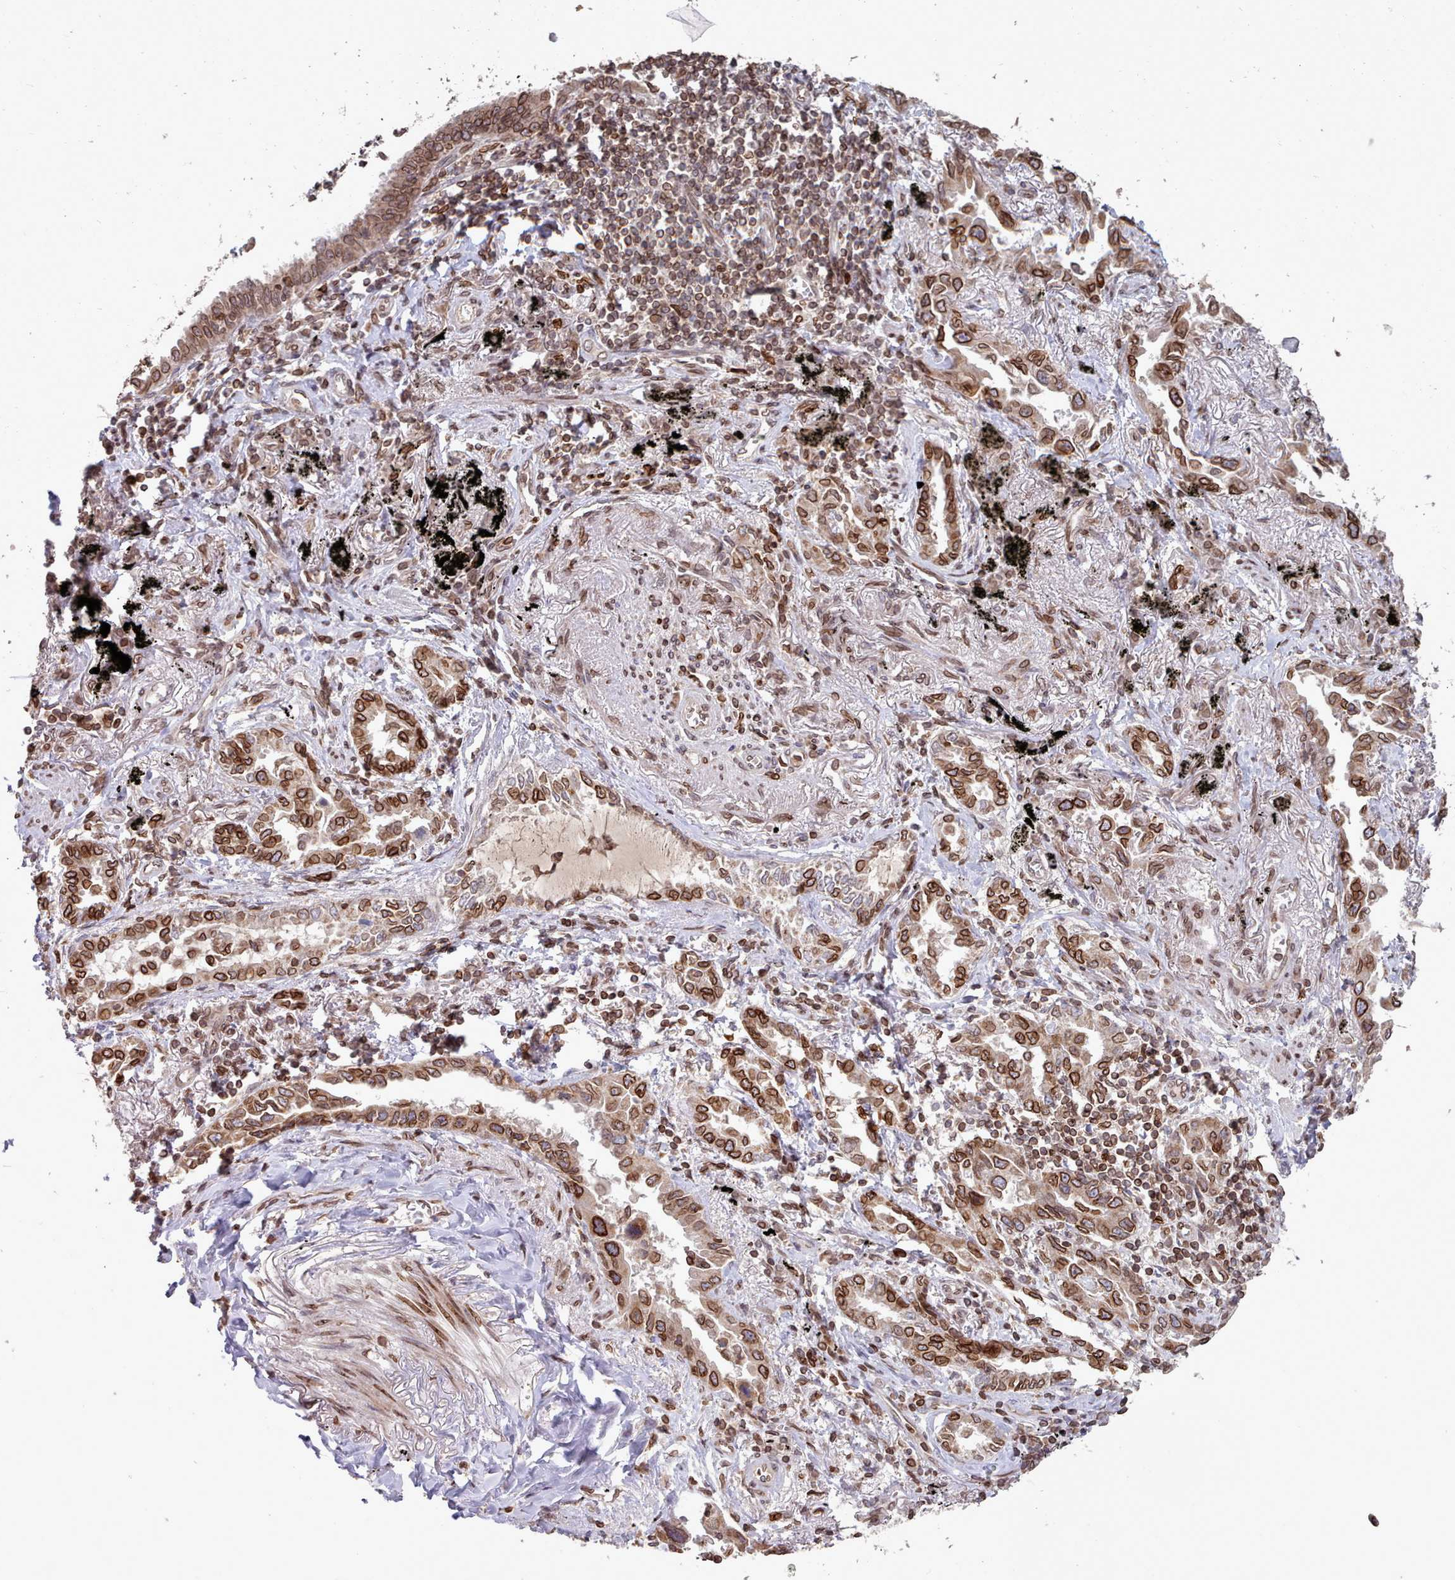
{"staining": {"intensity": "strong", "quantity": ">75%", "location": "cytoplasmic/membranous,nuclear"}, "tissue": "lung cancer", "cell_type": "Tumor cells", "image_type": "cancer", "snomed": [{"axis": "morphology", "description": "Adenocarcinoma, NOS"}, {"axis": "topography", "description": "Lung"}], "caption": "IHC staining of lung cancer (adenocarcinoma), which reveals high levels of strong cytoplasmic/membranous and nuclear positivity in about >75% of tumor cells indicating strong cytoplasmic/membranous and nuclear protein positivity. The staining was performed using DAB (3,3'-diaminobenzidine) (brown) for protein detection and nuclei were counterstained in hematoxylin (blue).", "gene": "TOR1AIP1", "patient": {"sex": "male", "age": 67}}